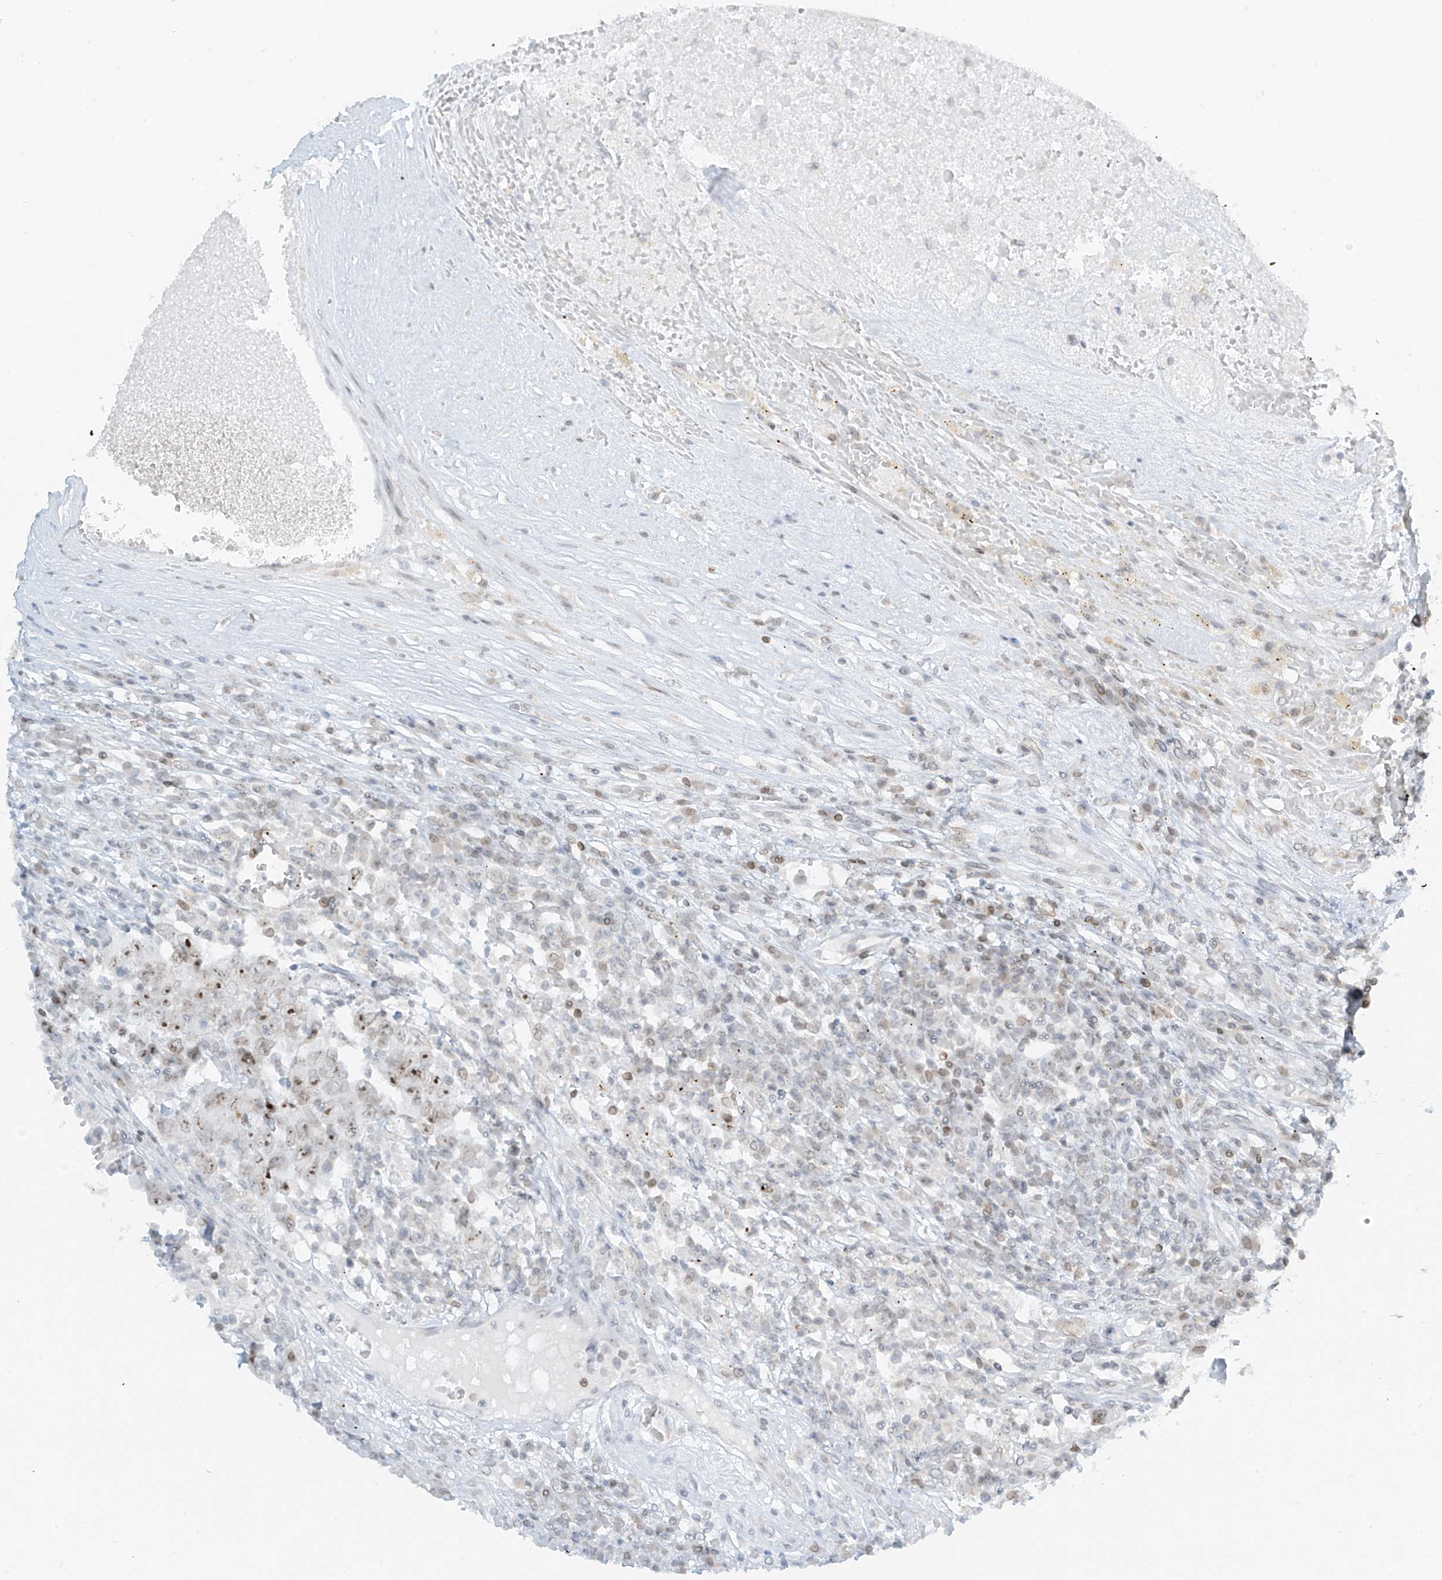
{"staining": {"intensity": "moderate", "quantity": "<25%", "location": "nuclear"}, "tissue": "testis cancer", "cell_type": "Tumor cells", "image_type": "cancer", "snomed": [{"axis": "morphology", "description": "Carcinoma, Embryonal, NOS"}, {"axis": "topography", "description": "Testis"}], "caption": "The photomicrograph exhibits immunohistochemical staining of testis cancer. There is moderate nuclear positivity is seen in about <25% of tumor cells.", "gene": "SAMD15", "patient": {"sex": "male", "age": 26}}